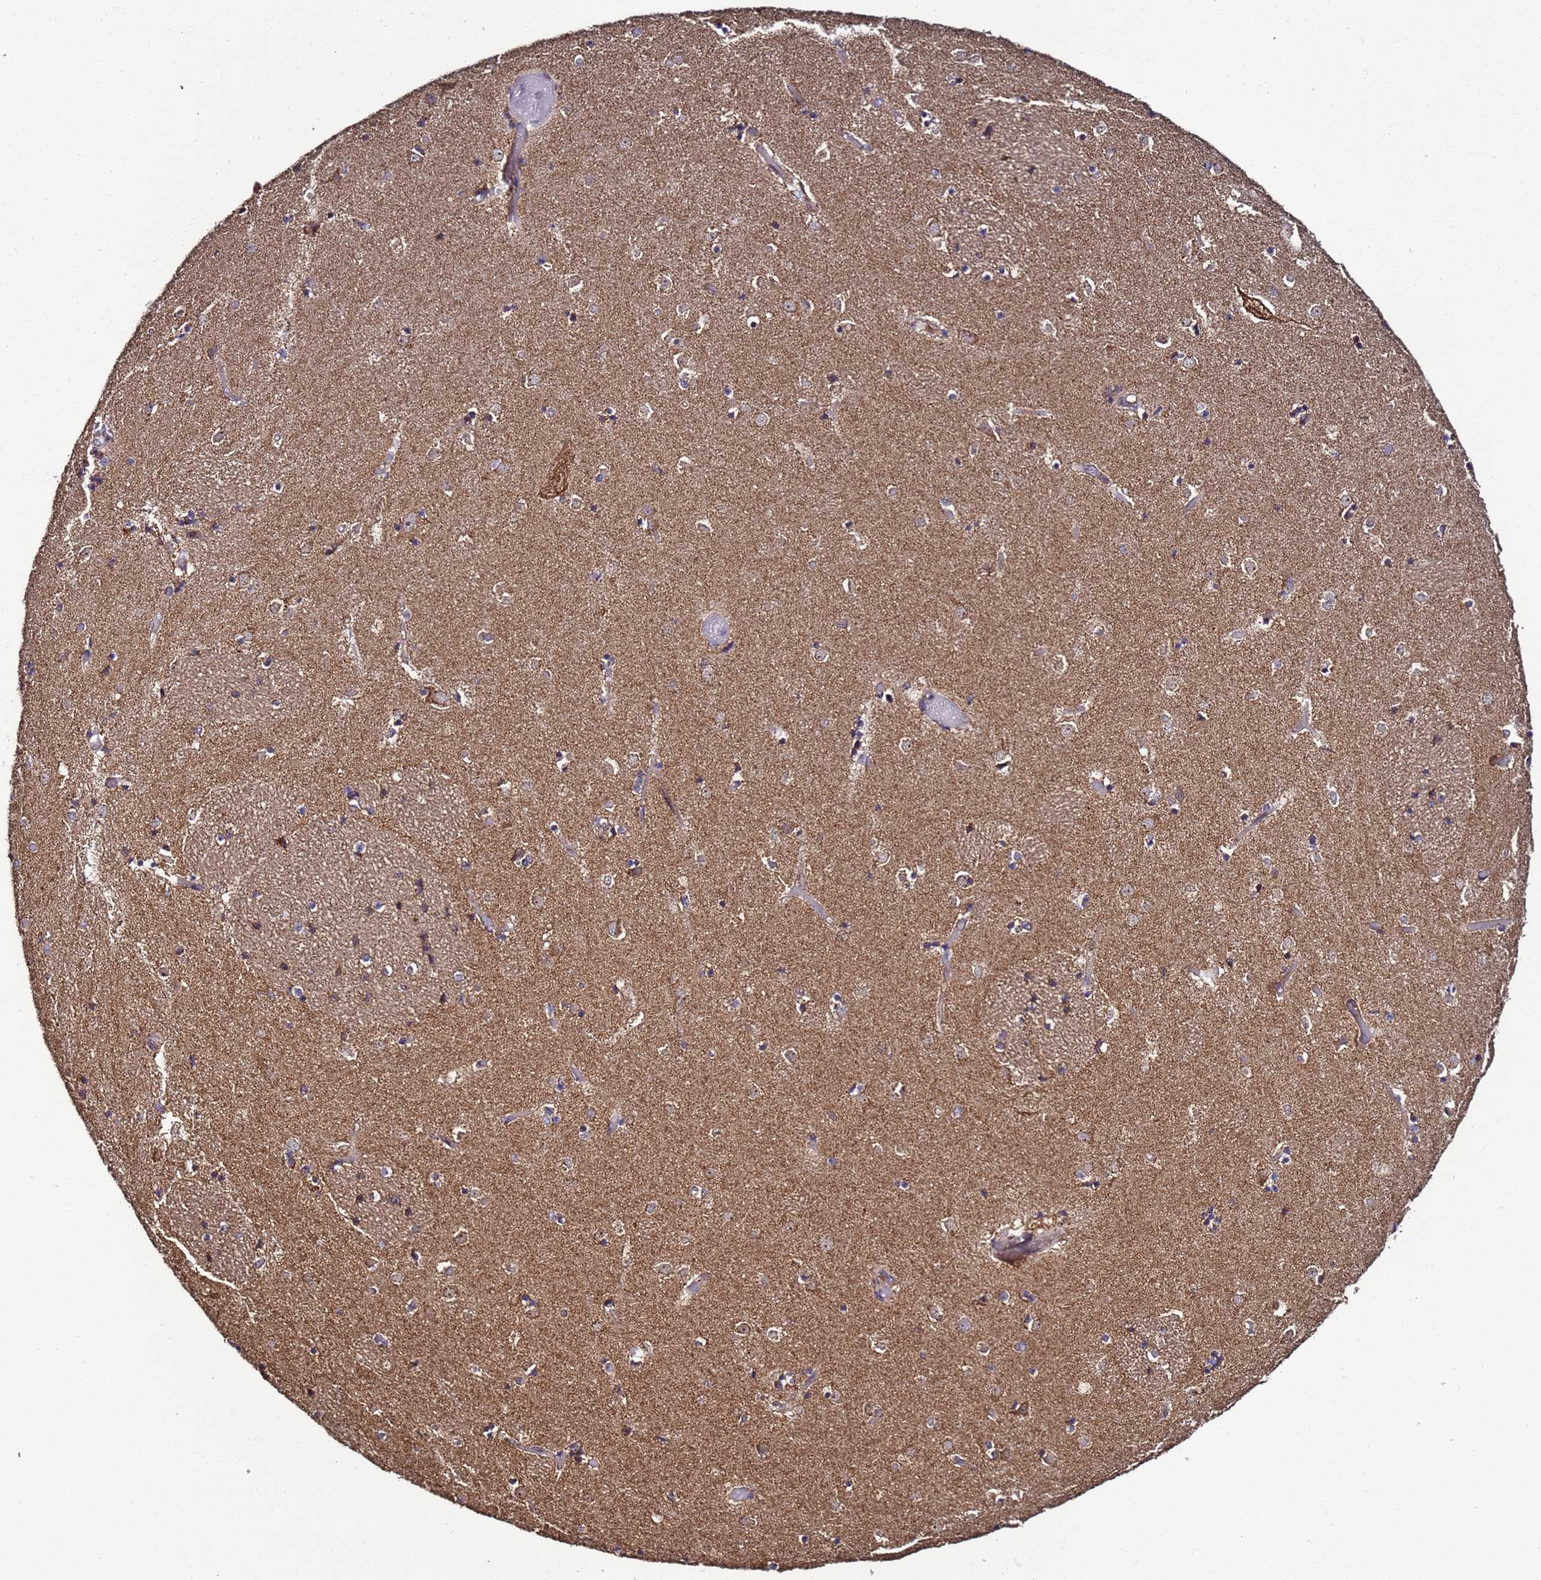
{"staining": {"intensity": "moderate", "quantity": "<25%", "location": "cytoplasmic/membranous"}, "tissue": "caudate", "cell_type": "Glial cells", "image_type": "normal", "snomed": [{"axis": "morphology", "description": "Normal tissue, NOS"}, {"axis": "topography", "description": "Lateral ventricle wall"}], "caption": "Caudate stained for a protein (brown) demonstrates moderate cytoplasmic/membranous positive expression in about <25% of glial cells.", "gene": "HSPBAP1", "patient": {"sex": "female", "age": 52}}